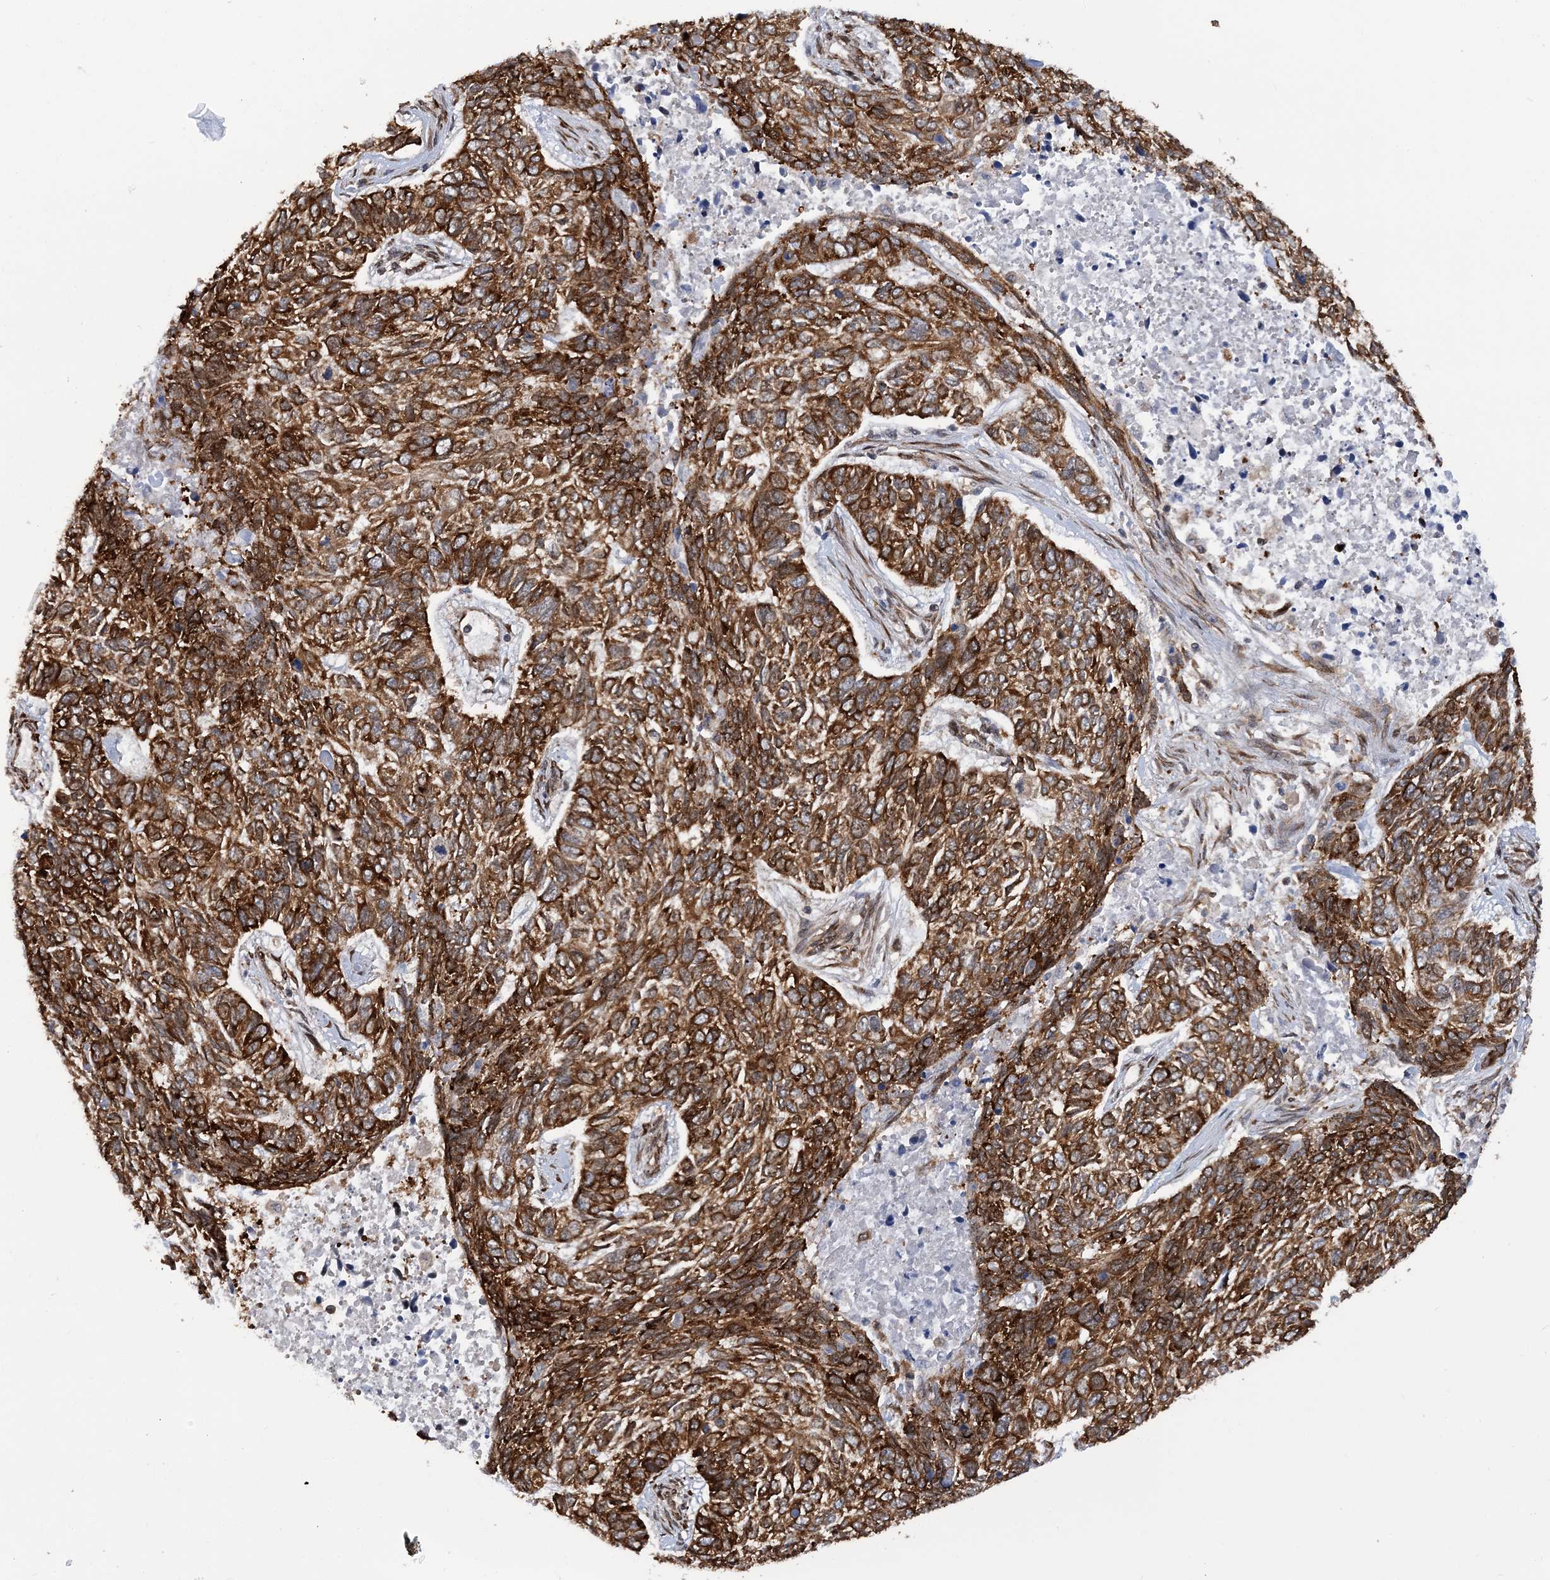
{"staining": {"intensity": "strong", "quantity": ">75%", "location": "cytoplasmic/membranous"}, "tissue": "skin cancer", "cell_type": "Tumor cells", "image_type": "cancer", "snomed": [{"axis": "morphology", "description": "Basal cell carcinoma"}, {"axis": "topography", "description": "Skin"}], "caption": "A high-resolution micrograph shows IHC staining of skin basal cell carcinoma, which displays strong cytoplasmic/membranous staining in about >75% of tumor cells. Using DAB (brown) and hematoxylin (blue) stains, captured at high magnification using brightfield microscopy.", "gene": "PHF1", "patient": {"sex": "female", "age": 65}}